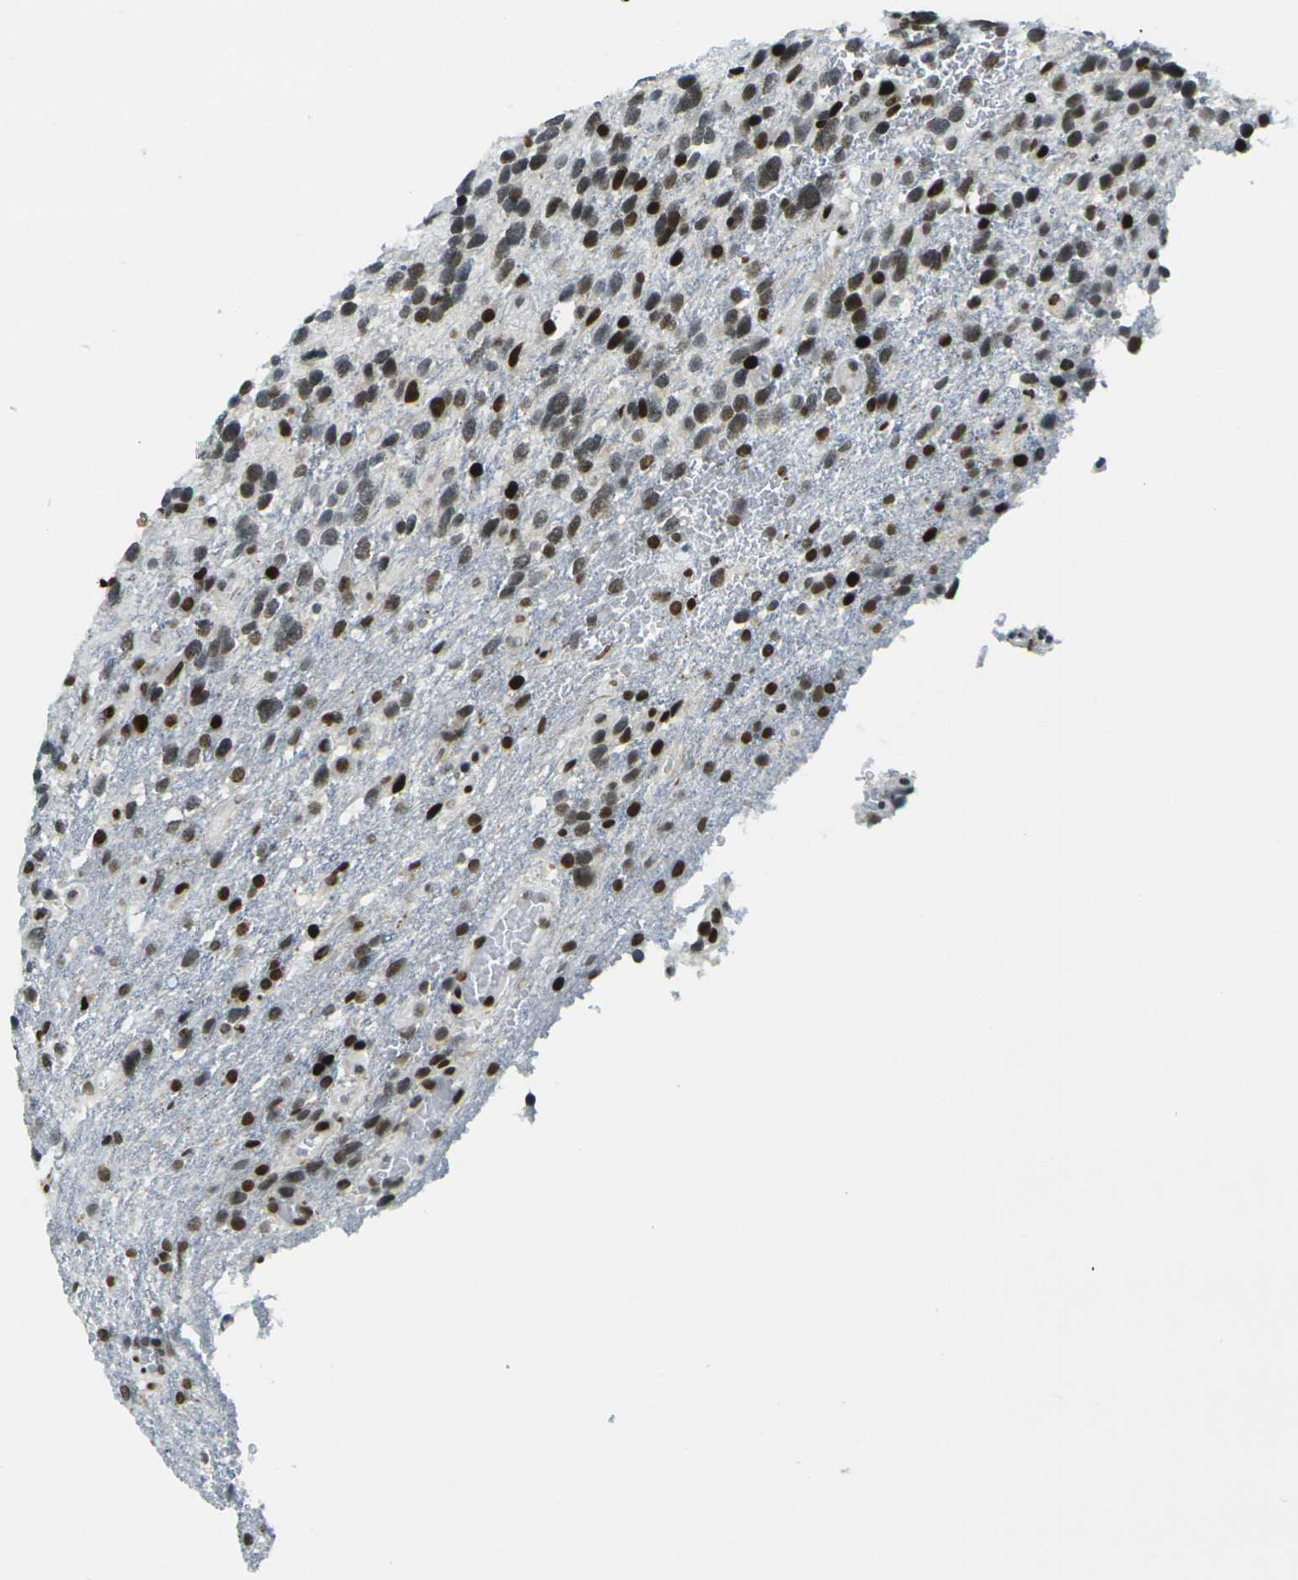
{"staining": {"intensity": "moderate", "quantity": ">75%", "location": "nuclear"}, "tissue": "glioma", "cell_type": "Tumor cells", "image_type": "cancer", "snomed": [{"axis": "morphology", "description": "Glioma, malignant, High grade"}, {"axis": "topography", "description": "Brain"}], "caption": "IHC image of neoplastic tissue: malignant glioma (high-grade) stained using immunohistochemistry (IHC) reveals medium levels of moderate protein expression localized specifically in the nuclear of tumor cells, appearing as a nuclear brown color.", "gene": "H3-3A", "patient": {"sex": "female", "age": 58}}